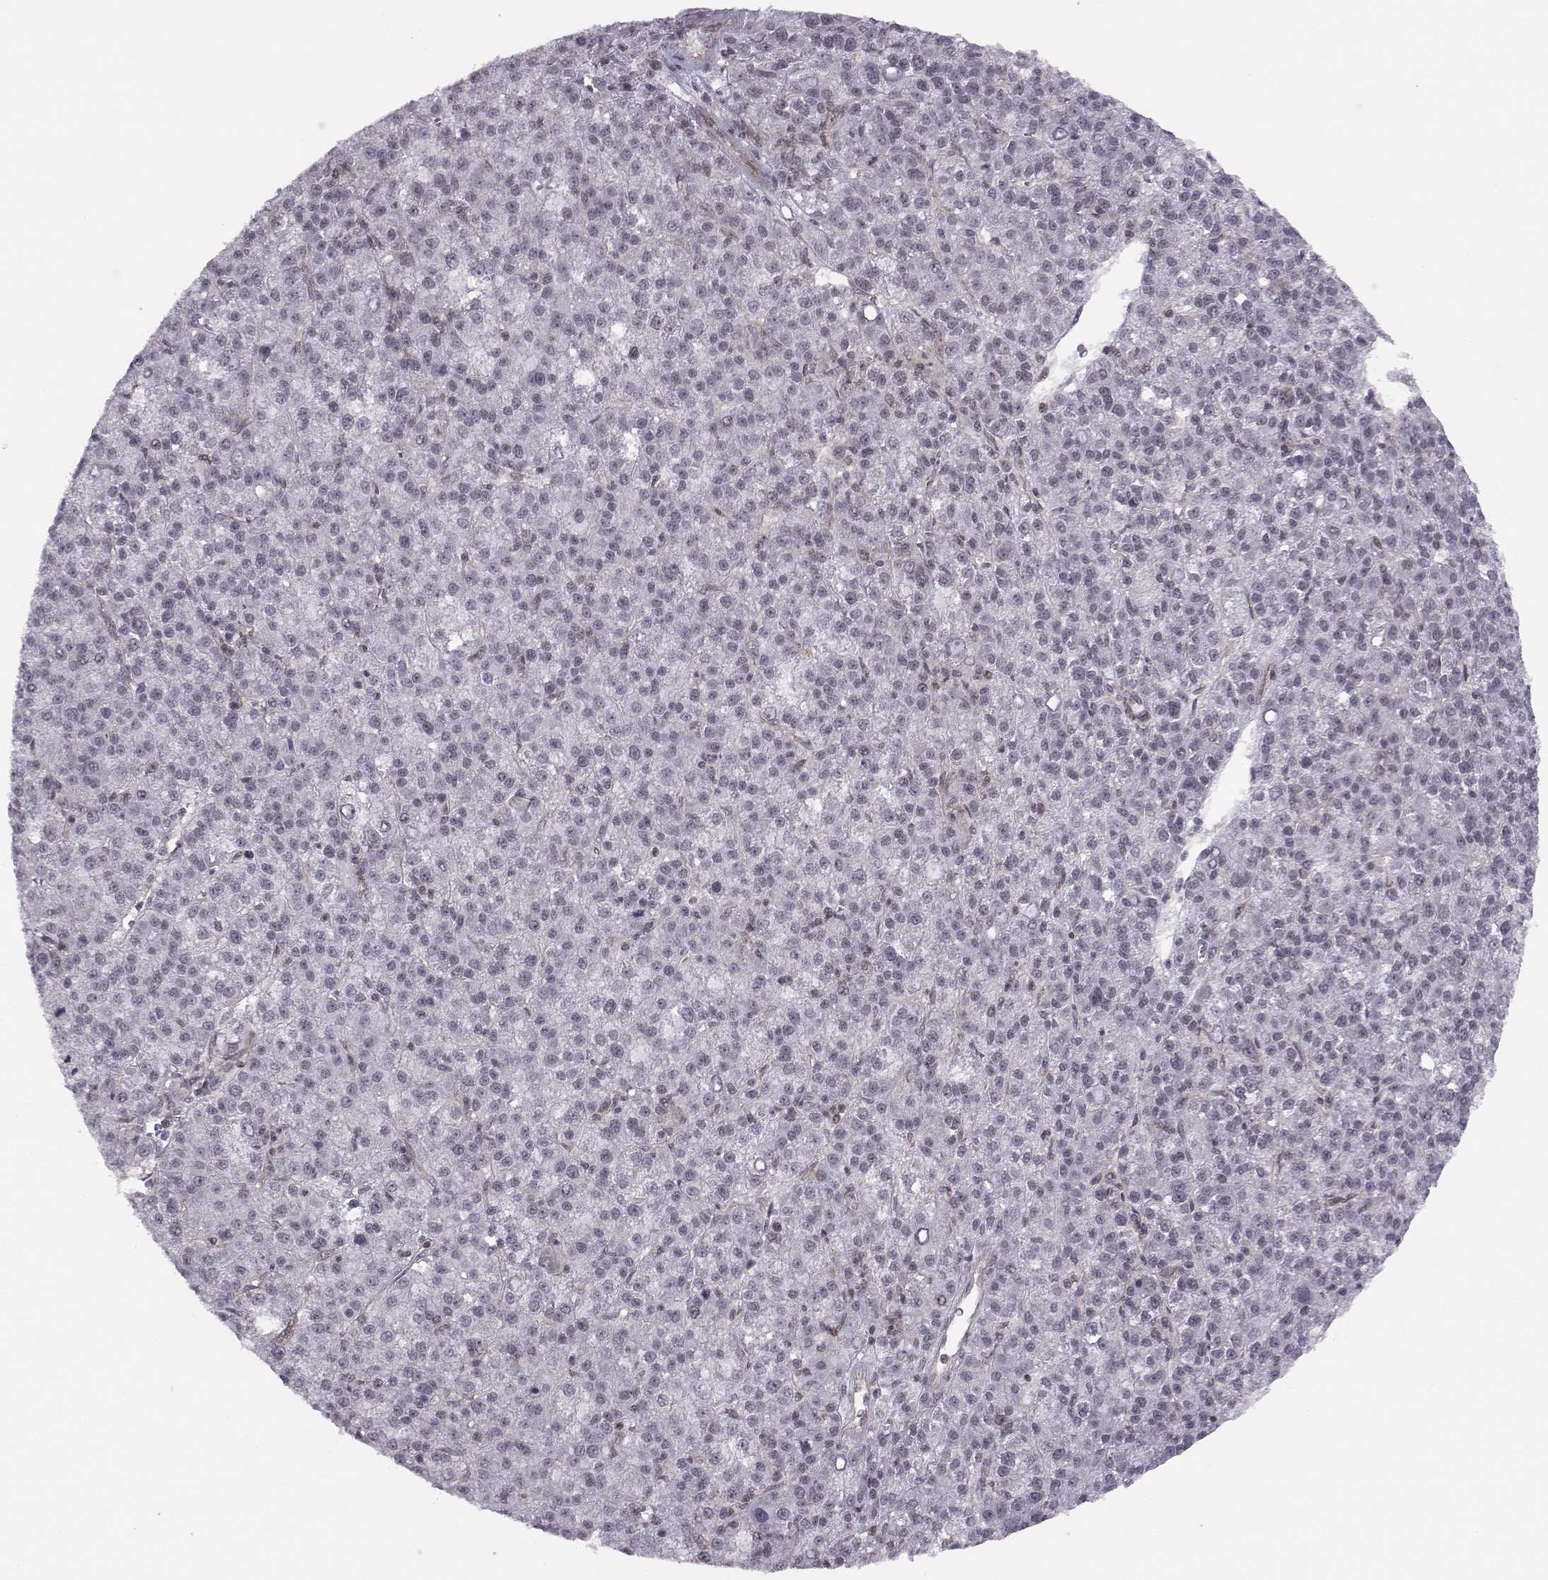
{"staining": {"intensity": "negative", "quantity": "none", "location": "none"}, "tissue": "liver cancer", "cell_type": "Tumor cells", "image_type": "cancer", "snomed": [{"axis": "morphology", "description": "Carcinoma, Hepatocellular, NOS"}, {"axis": "topography", "description": "Liver"}], "caption": "There is no significant staining in tumor cells of liver hepatocellular carcinoma.", "gene": "KIF13B", "patient": {"sex": "female", "age": 60}}